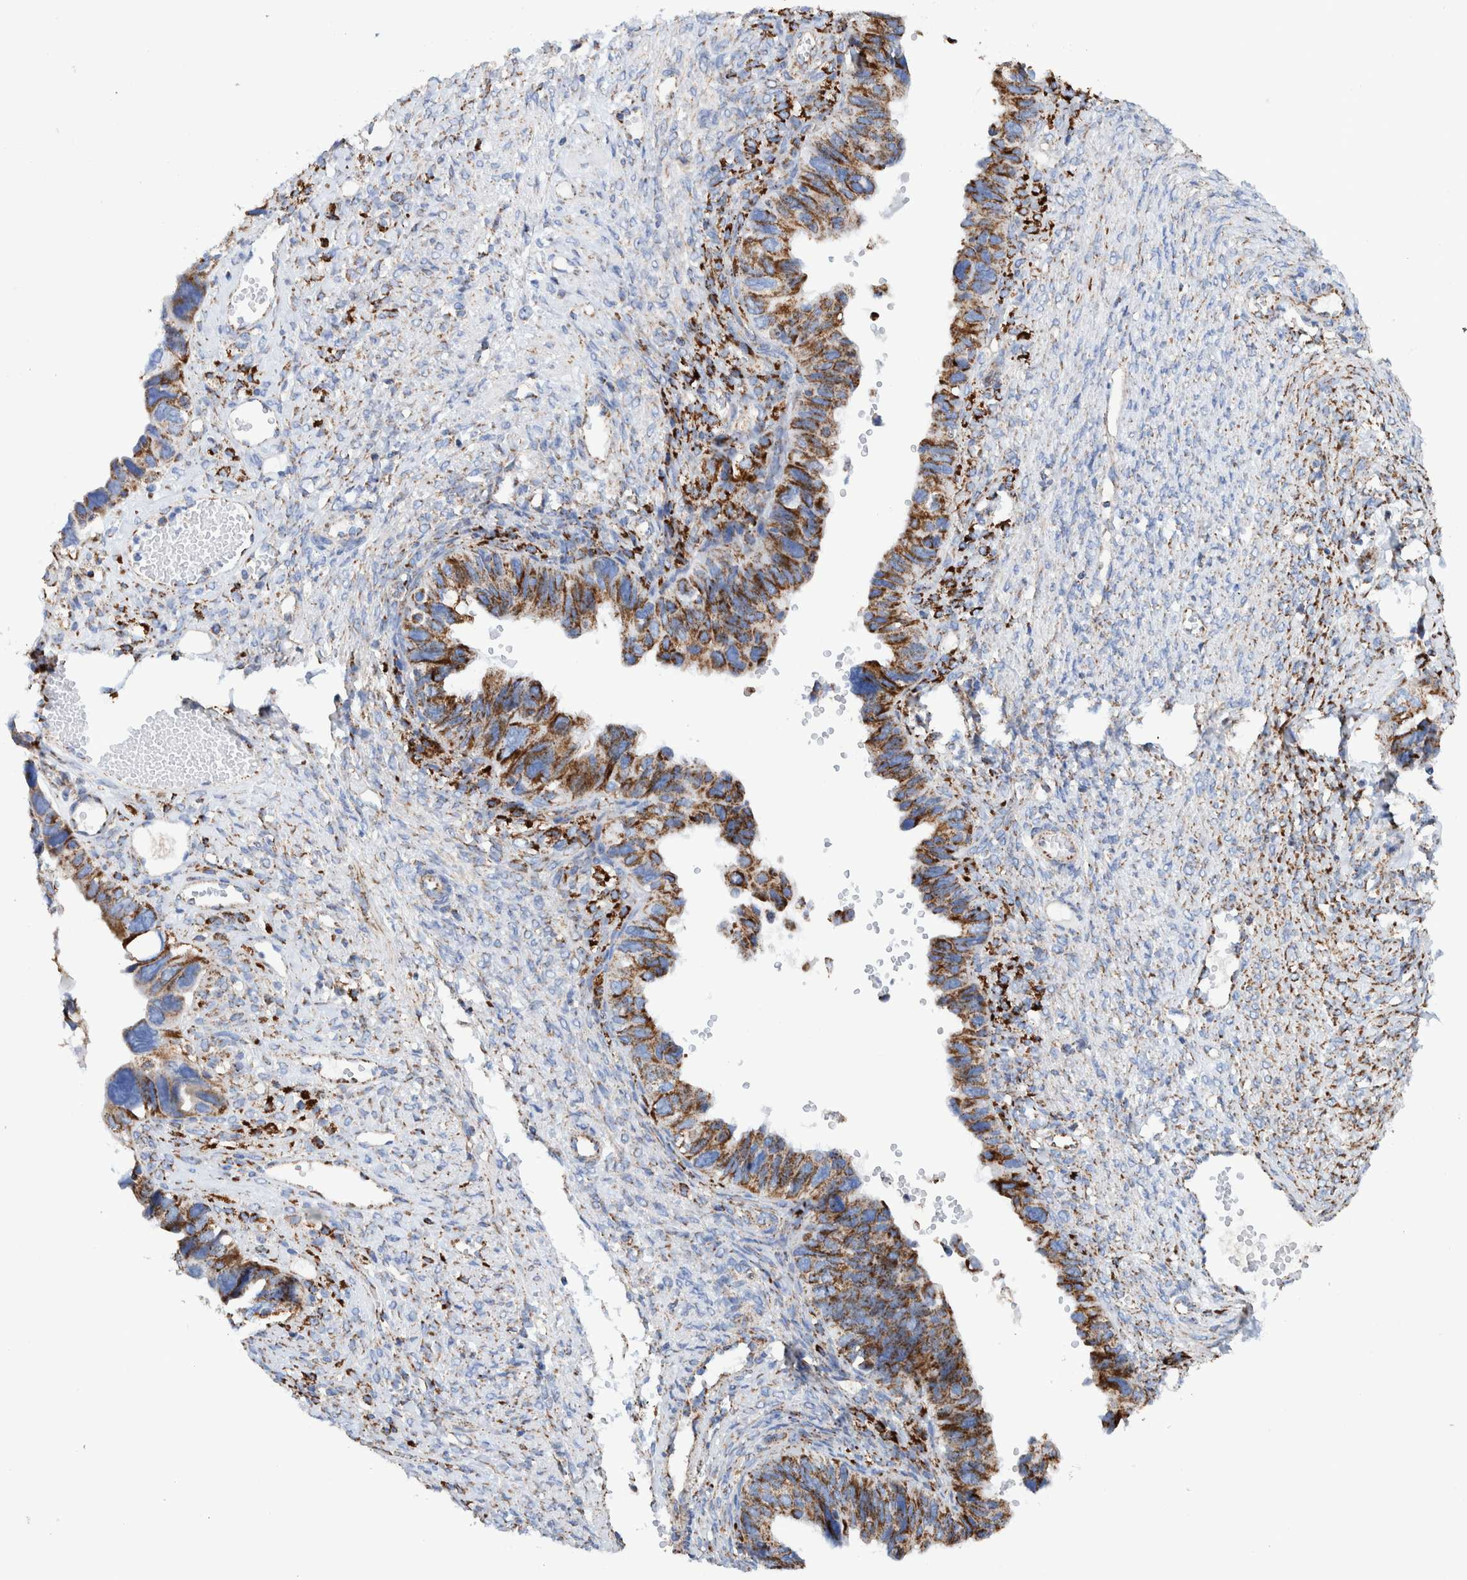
{"staining": {"intensity": "moderate", "quantity": ">75%", "location": "cytoplasmic/membranous"}, "tissue": "ovarian cancer", "cell_type": "Tumor cells", "image_type": "cancer", "snomed": [{"axis": "morphology", "description": "Cystadenocarcinoma, serous, NOS"}, {"axis": "topography", "description": "Ovary"}], "caption": "Moderate cytoplasmic/membranous expression for a protein is present in about >75% of tumor cells of ovarian serous cystadenocarcinoma using IHC.", "gene": "DECR1", "patient": {"sex": "female", "age": 79}}